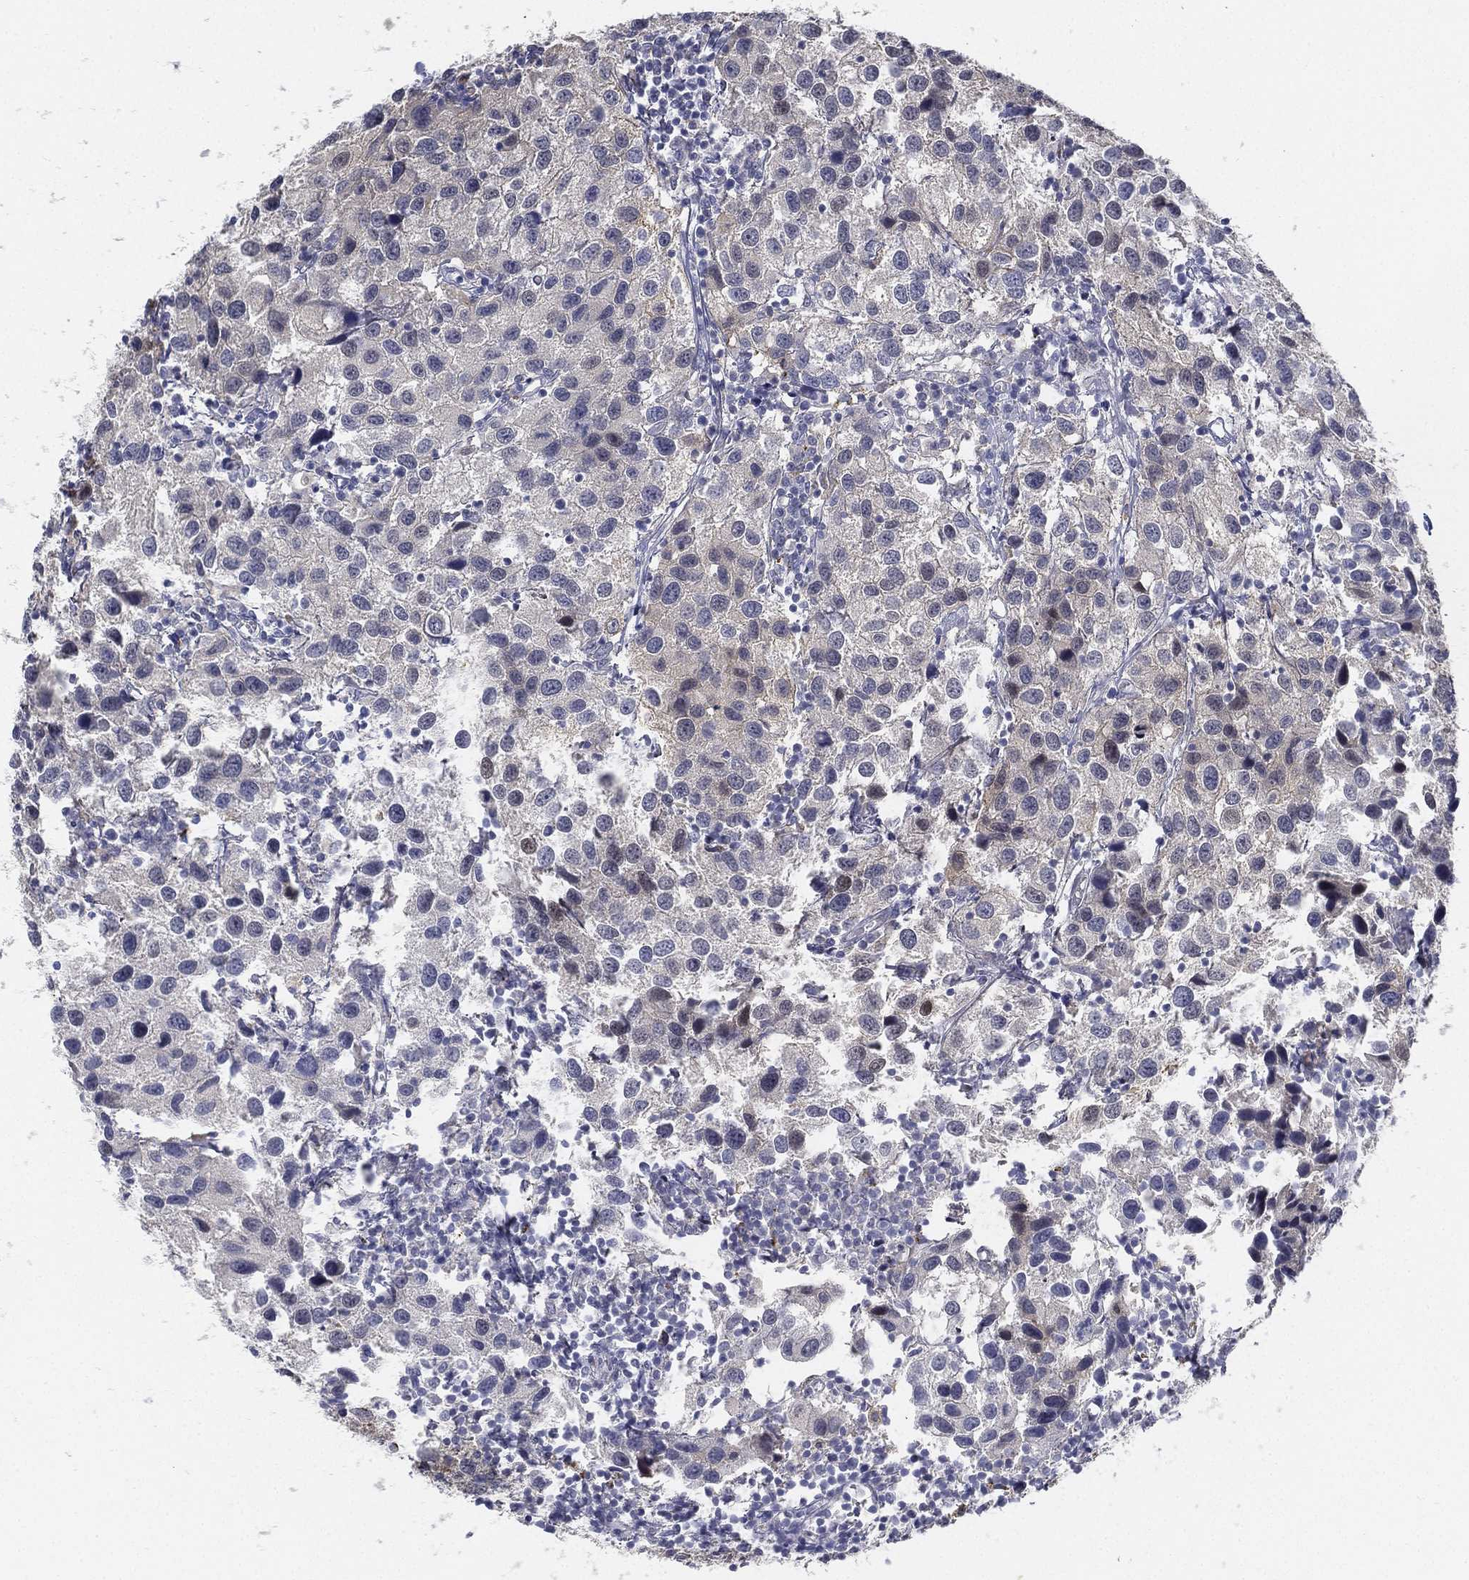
{"staining": {"intensity": "negative", "quantity": "none", "location": "none"}, "tissue": "urothelial cancer", "cell_type": "Tumor cells", "image_type": "cancer", "snomed": [{"axis": "morphology", "description": "Urothelial carcinoma, High grade"}, {"axis": "topography", "description": "Urinary bladder"}], "caption": "Tumor cells show no significant expression in urothelial cancer.", "gene": "C5orf46", "patient": {"sex": "male", "age": 79}}